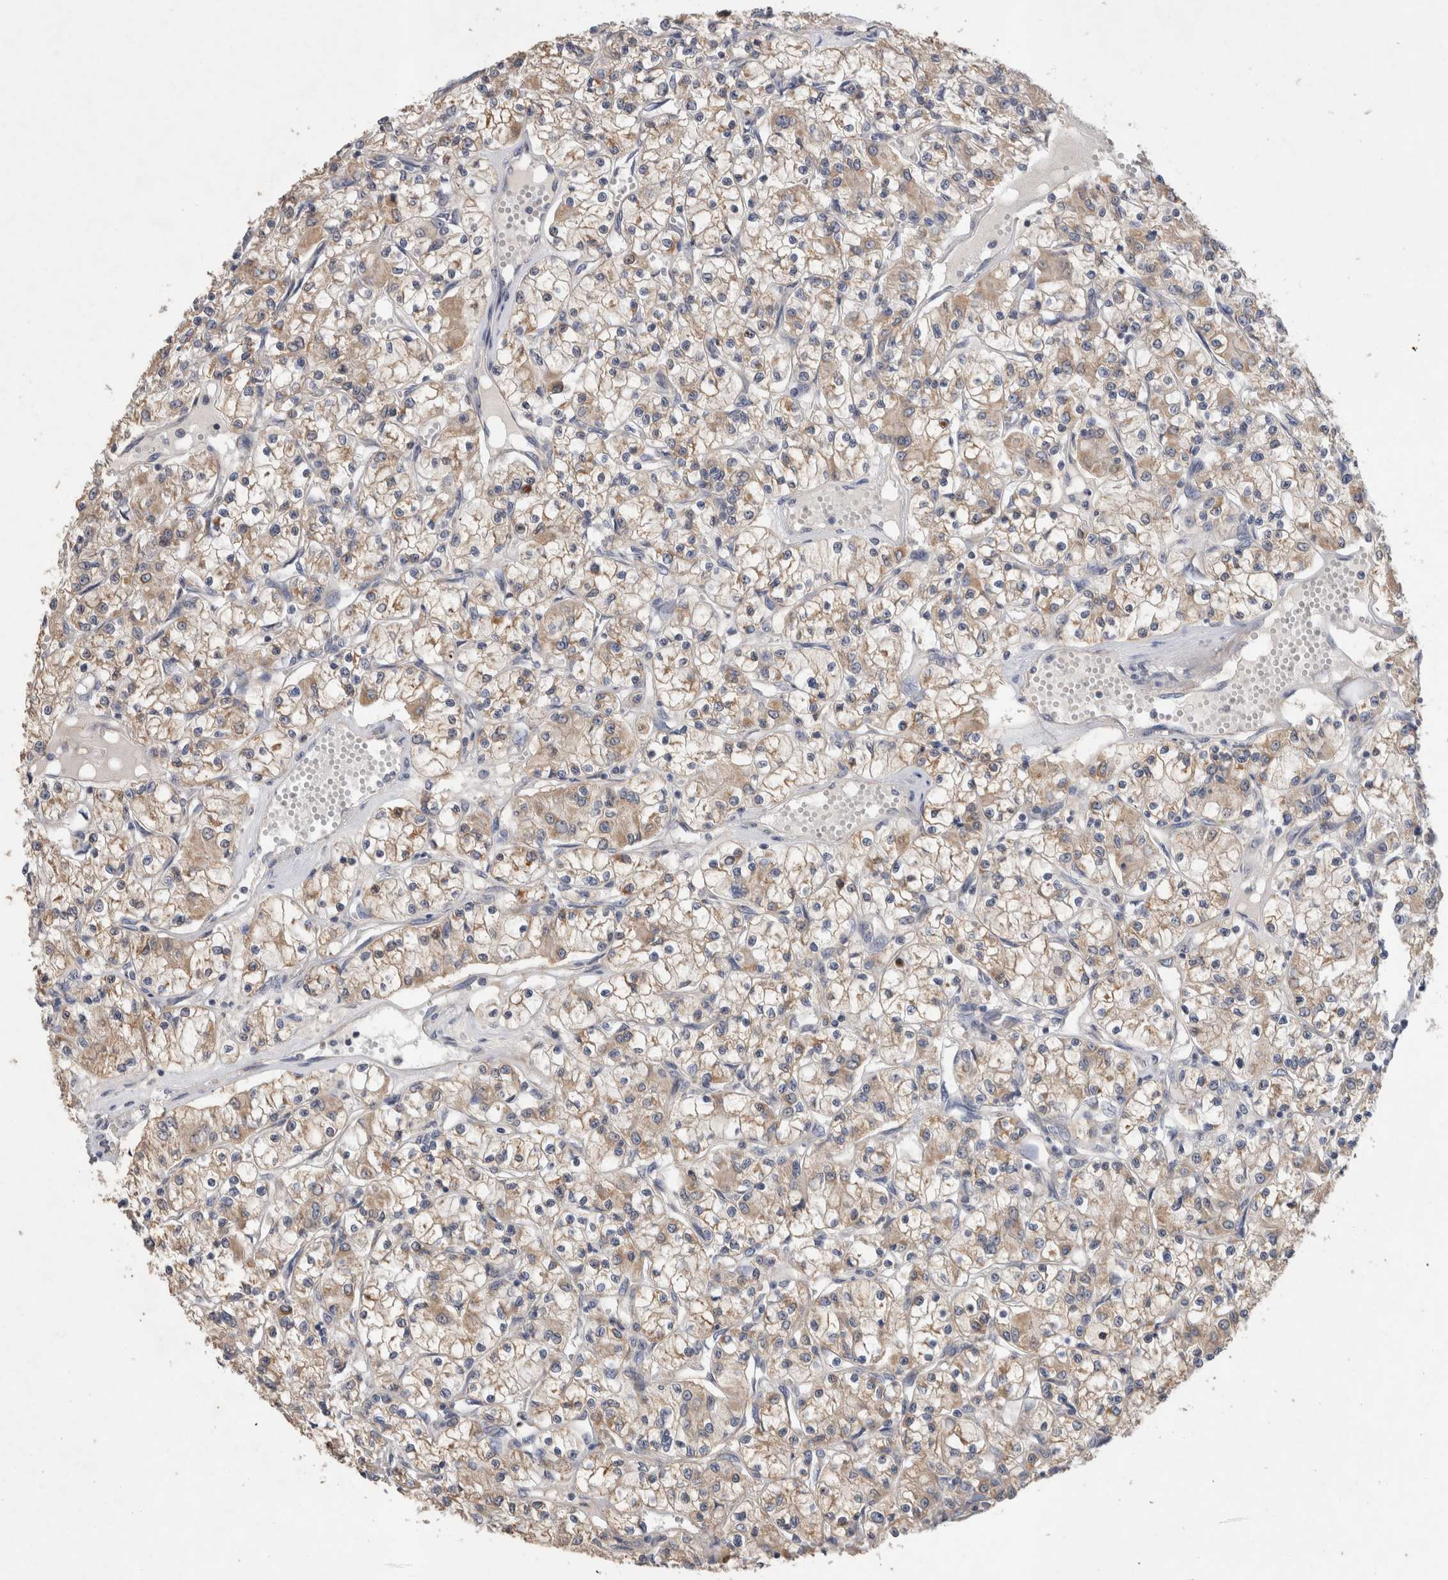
{"staining": {"intensity": "weak", "quantity": ">75%", "location": "cytoplasmic/membranous"}, "tissue": "renal cancer", "cell_type": "Tumor cells", "image_type": "cancer", "snomed": [{"axis": "morphology", "description": "Adenocarcinoma, NOS"}, {"axis": "topography", "description": "Kidney"}], "caption": "The immunohistochemical stain labels weak cytoplasmic/membranous expression in tumor cells of renal cancer (adenocarcinoma) tissue.", "gene": "IARS2", "patient": {"sex": "female", "age": 59}}